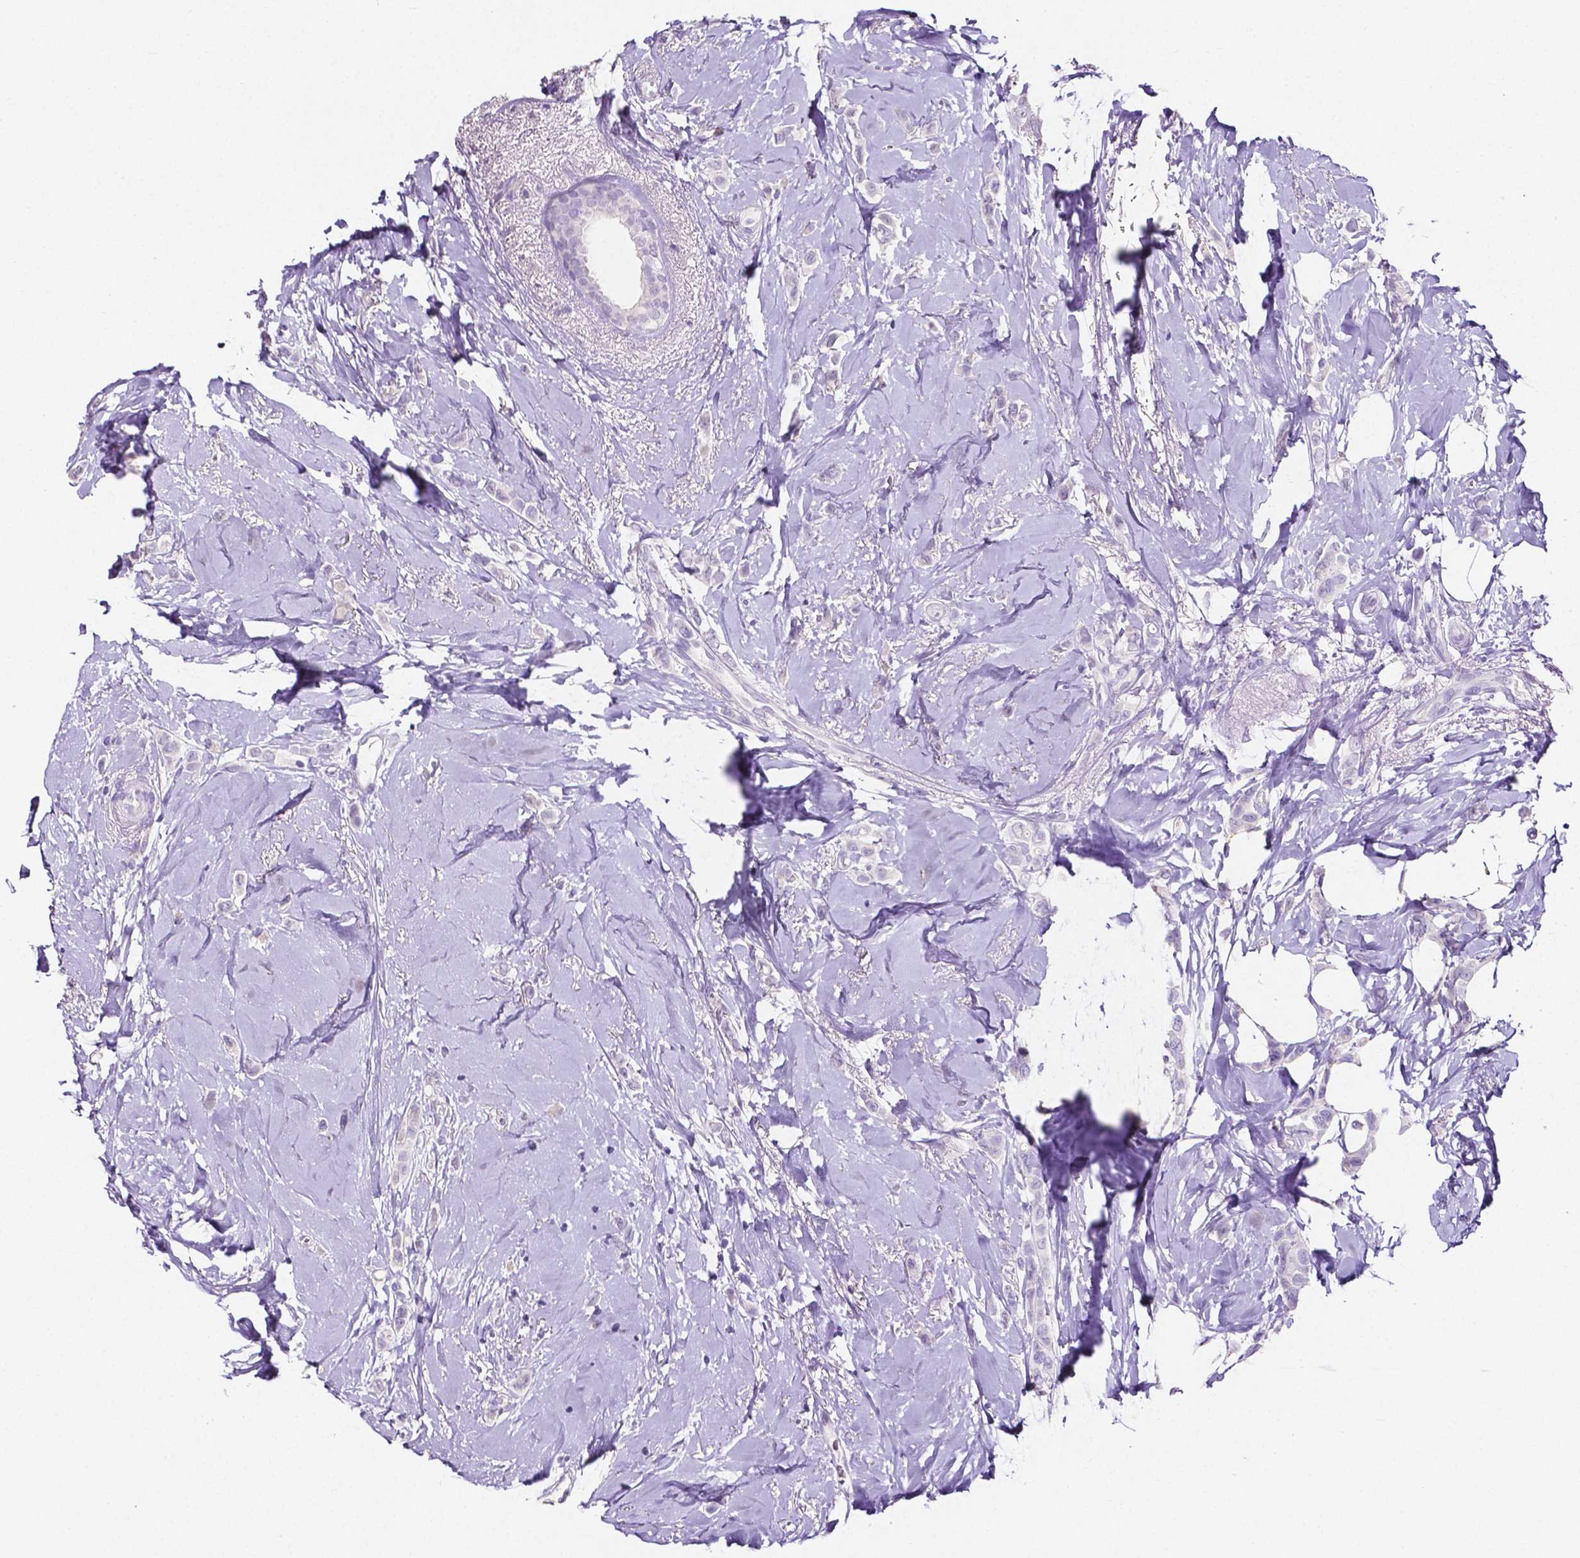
{"staining": {"intensity": "negative", "quantity": "none", "location": "none"}, "tissue": "breast cancer", "cell_type": "Tumor cells", "image_type": "cancer", "snomed": [{"axis": "morphology", "description": "Lobular carcinoma"}, {"axis": "topography", "description": "Breast"}], "caption": "This is a histopathology image of immunohistochemistry staining of breast cancer, which shows no staining in tumor cells. The staining was performed using DAB to visualize the protein expression in brown, while the nuclei were stained in blue with hematoxylin (Magnification: 20x).", "gene": "SLC22A2", "patient": {"sex": "female", "age": 66}}